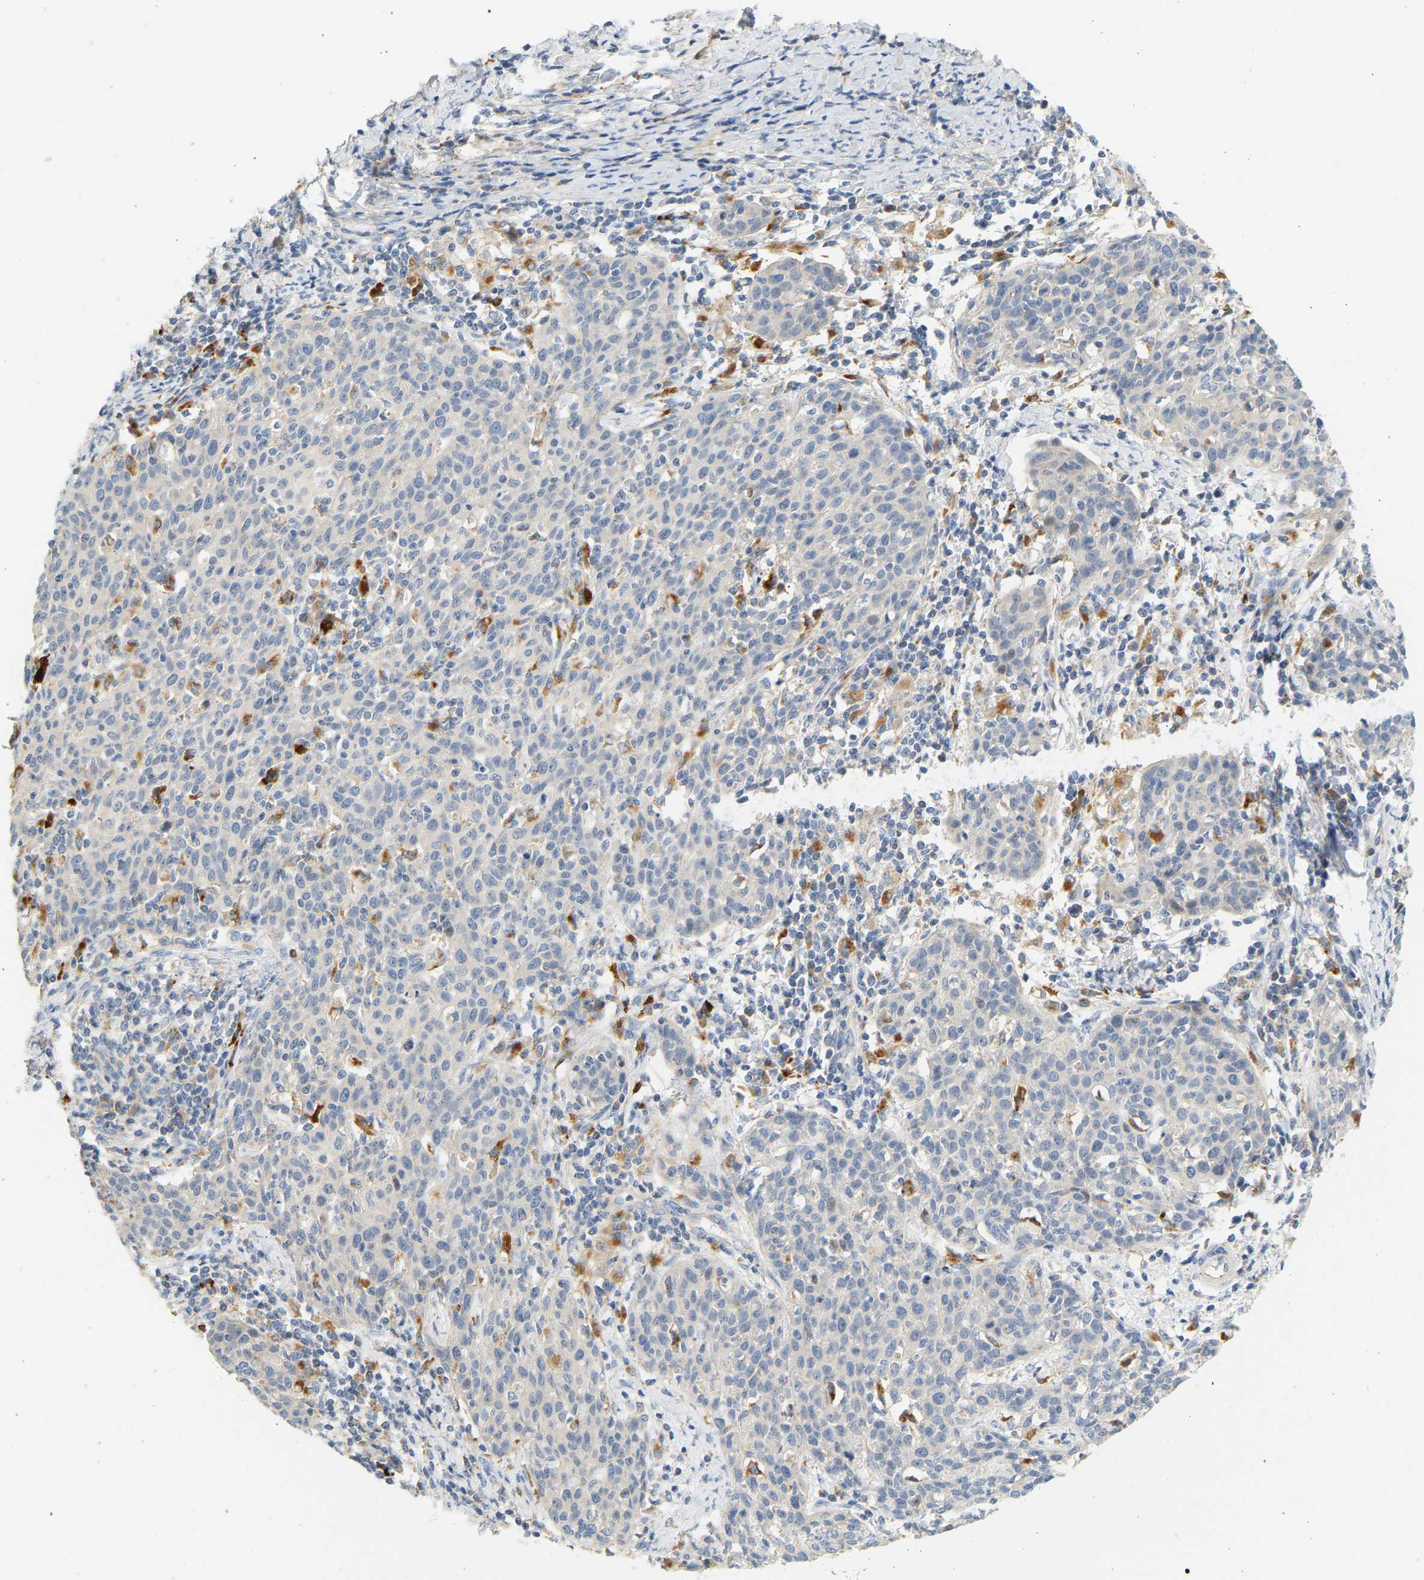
{"staining": {"intensity": "negative", "quantity": "none", "location": "none"}, "tissue": "cervical cancer", "cell_type": "Tumor cells", "image_type": "cancer", "snomed": [{"axis": "morphology", "description": "Squamous cell carcinoma, NOS"}, {"axis": "topography", "description": "Cervix"}], "caption": "Photomicrograph shows no significant protein expression in tumor cells of cervical cancer. Nuclei are stained in blue.", "gene": "ENTHD1", "patient": {"sex": "female", "age": 38}}